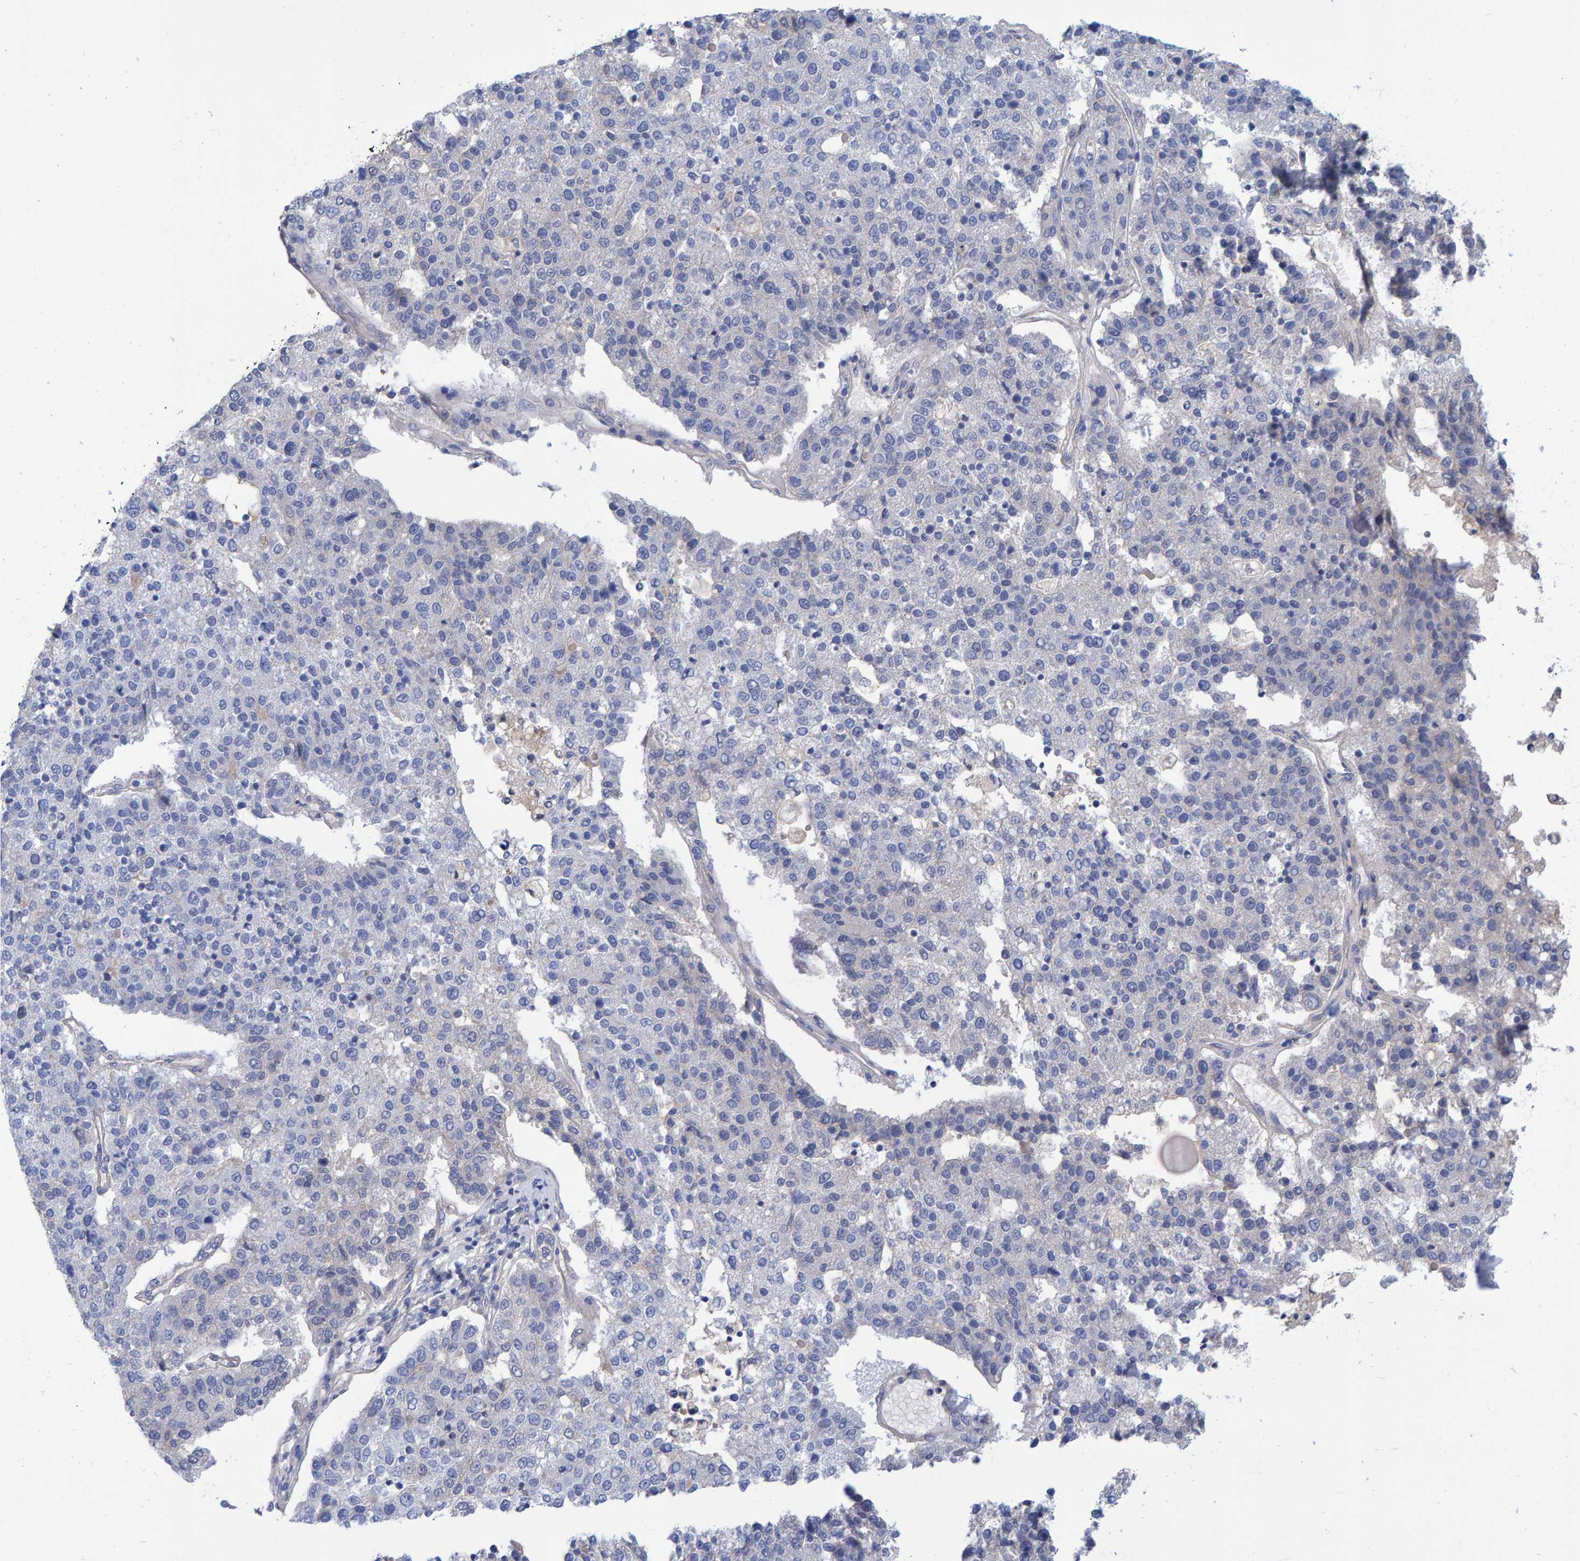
{"staining": {"intensity": "negative", "quantity": "none", "location": "none"}, "tissue": "pancreatic cancer", "cell_type": "Tumor cells", "image_type": "cancer", "snomed": [{"axis": "morphology", "description": "Adenocarcinoma, NOS"}, {"axis": "topography", "description": "Pancreas"}], "caption": "This is an immunohistochemistry micrograph of human adenocarcinoma (pancreatic). There is no staining in tumor cells.", "gene": "EFR3A", "patient": {"sex": "female", "age": 61}}